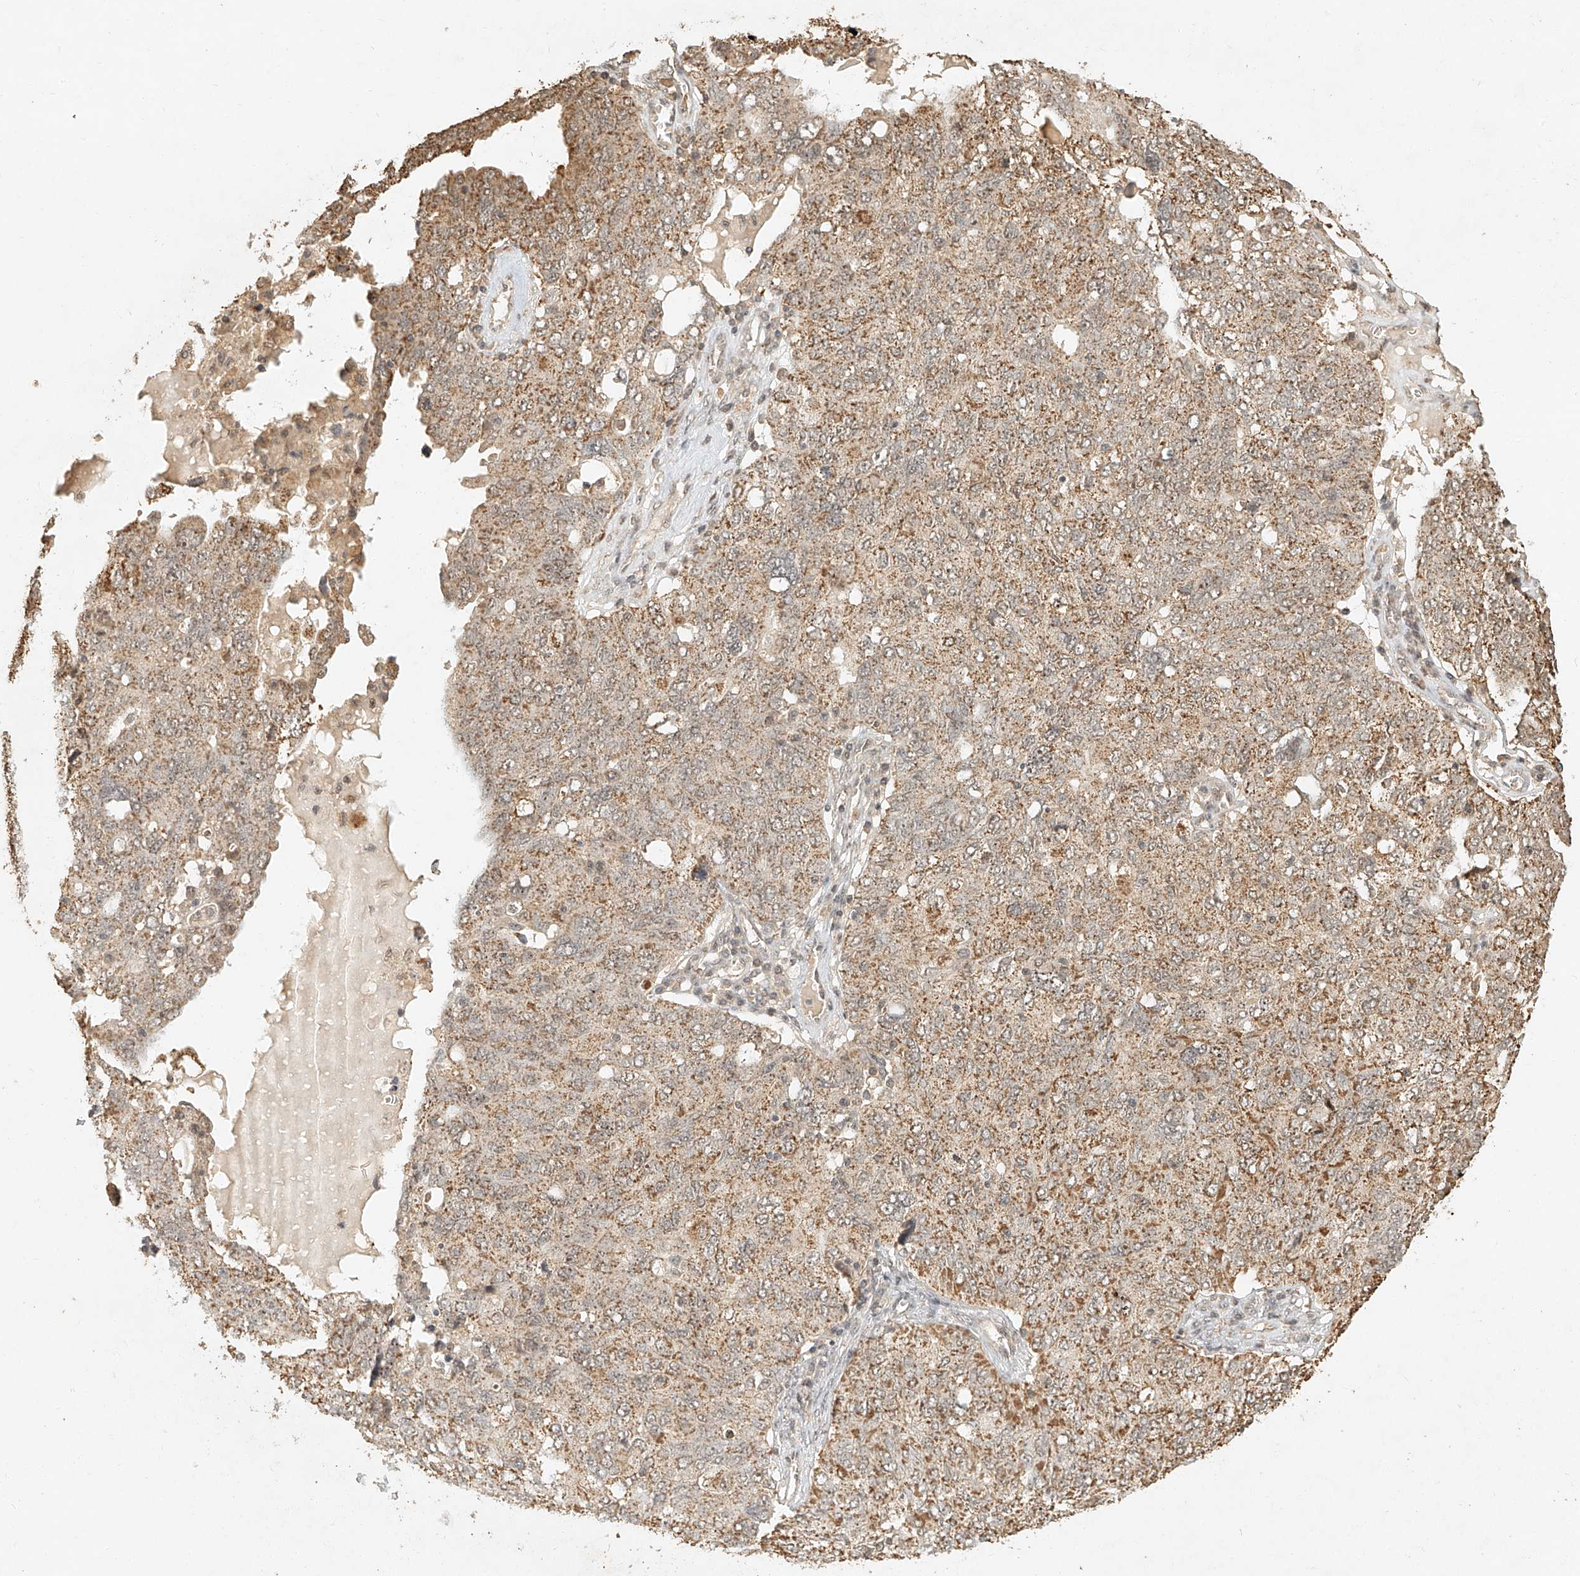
{"staining": {"intensity": "moderate", "quantity": ">75%", "location": "cytoplasmic/membranous"}, "tissue": "ovarian cancer", "cell_type": "Tumor cells", "image_type": "cancer", "snomed": [{"axis": "morphology", "description": "Carcinoma, endometroid"}, {"axis": "topography", "description": "Ovary"}], "caption": "Immunohistochemistry of ovarian cancer shows medium levels of moderate cytoplasmic/membranous positivity in about >75% of tumor cells.", "gene": "CXorf58", "patient": {"sex": "female", "age": 62}}